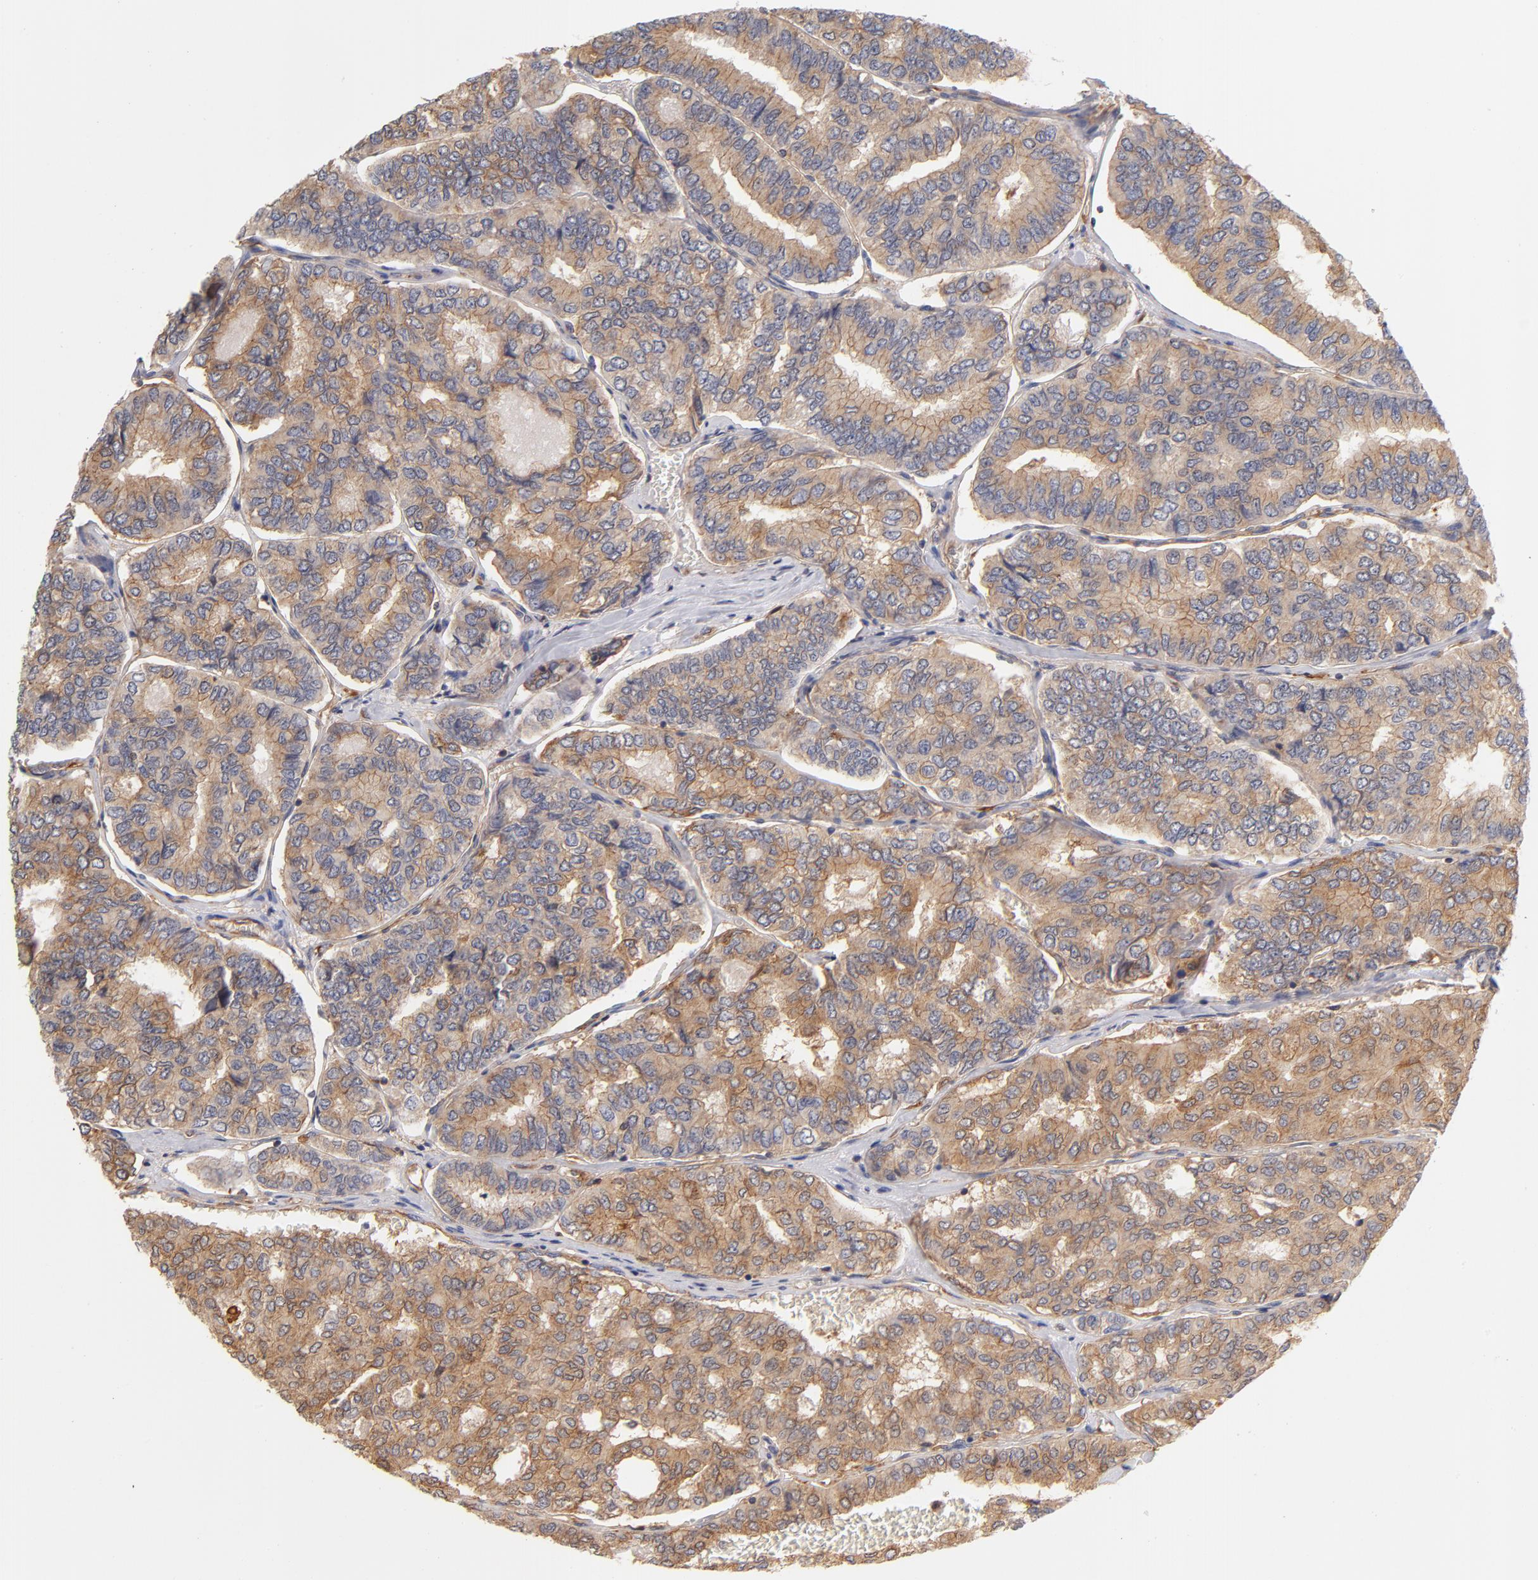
{"staining": {"intensity": "moderate", "quantity": "25%-75%", "location": "cytoplasmic/membranous"}, "tissue": "thyroid cancer", "cell_type": "Tumor cells", "image_type": "cancer", "snomed": [{"axis": "morphology", "description": "Papillary adenocarcinoma, NOS"}, {"axis": "topography", "description": "Thyroid gland"}], "caption": "About 25%-75% of tumor cells in thyroid cancer (papillary adenocarcinoma) display moderate cytoplasmic/membranous protein expression as visualized by brown immunohistochemical staining.", "gene": "FCMR", "patient": {"sex": "female", "age": 35}}